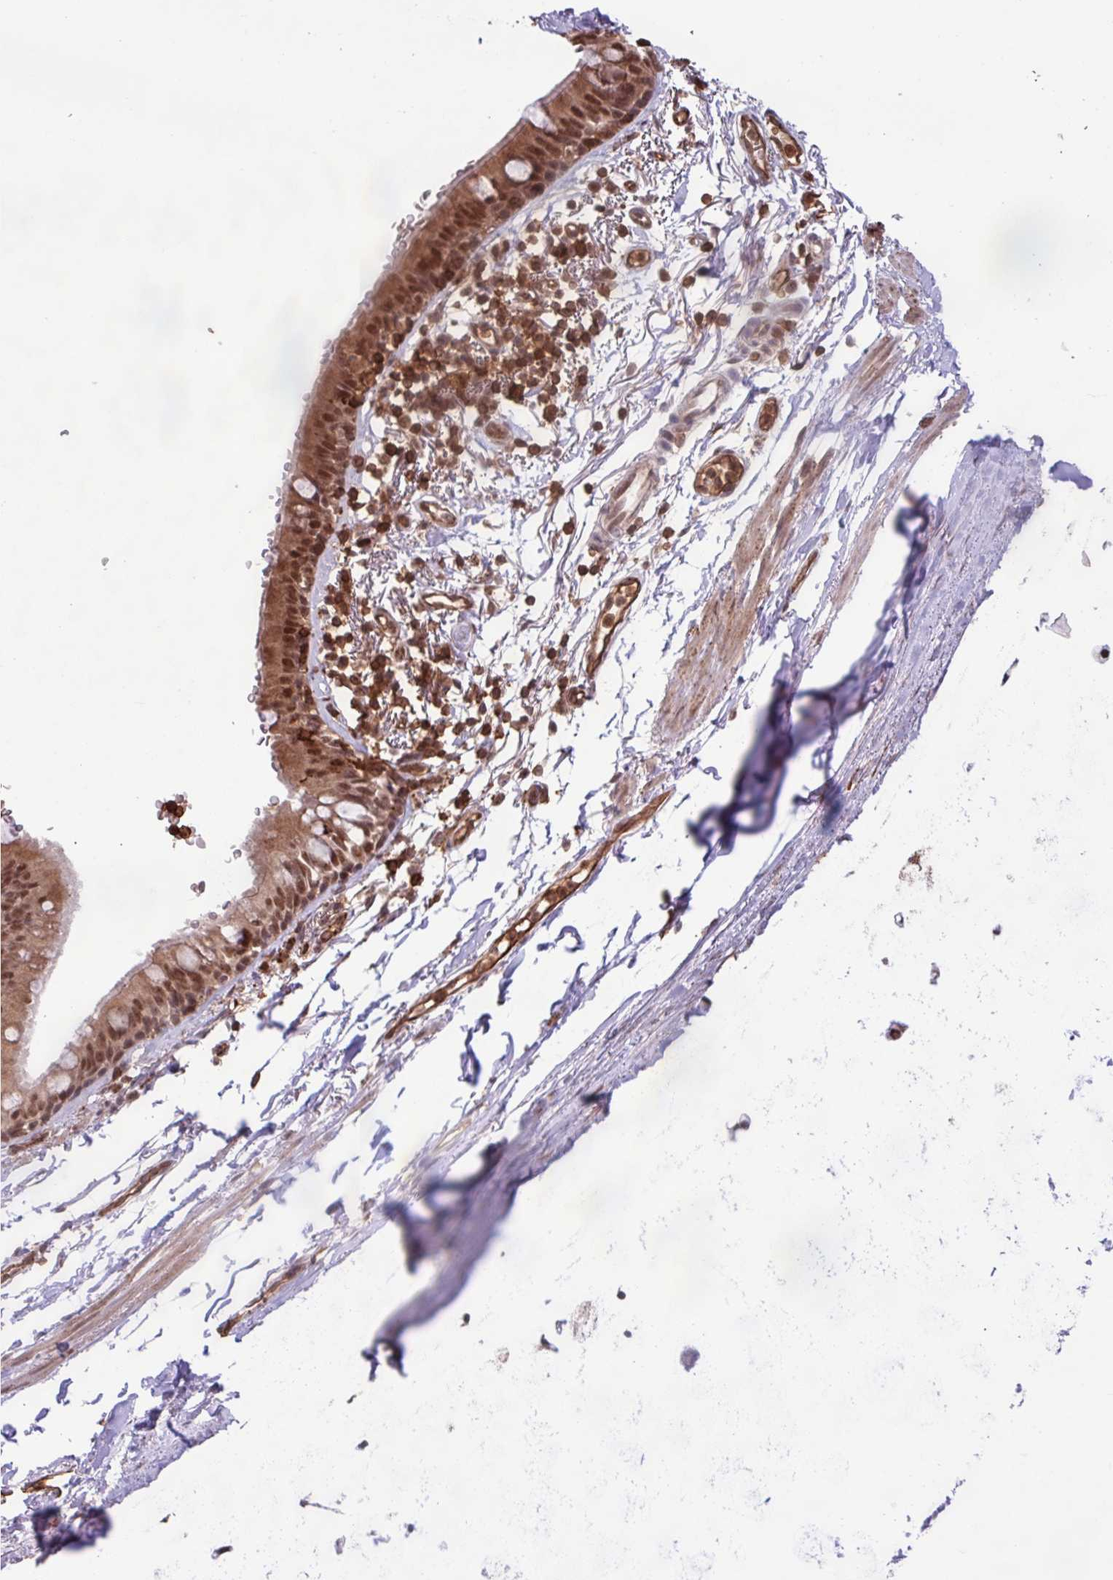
{"staining": {"intensity": "moderate", "quantity": ">75%", "location": "cytoplasmic/membranous,nuclear"}, "tissue": "bronchus", "cell_type": "Respiratory epithelial cells", "image_type": "normal", "snomed": [{"axis": "morphology", "description": "Normal tissue, NOS"}, {"axis": "topography", "description": "Bronchus"}], "caption": "Protein analysis of normal bronchus reveals moderate cytoplasmic/membranous,nuclear positivity in about >75% of respiratory epithelial cells. (DAB (3,3'-diaminobenzidine) = brown stain, brightfield microscopy at high magnification).", "gene": "GON7", "patient": {"sex": "male", "age": 67}}